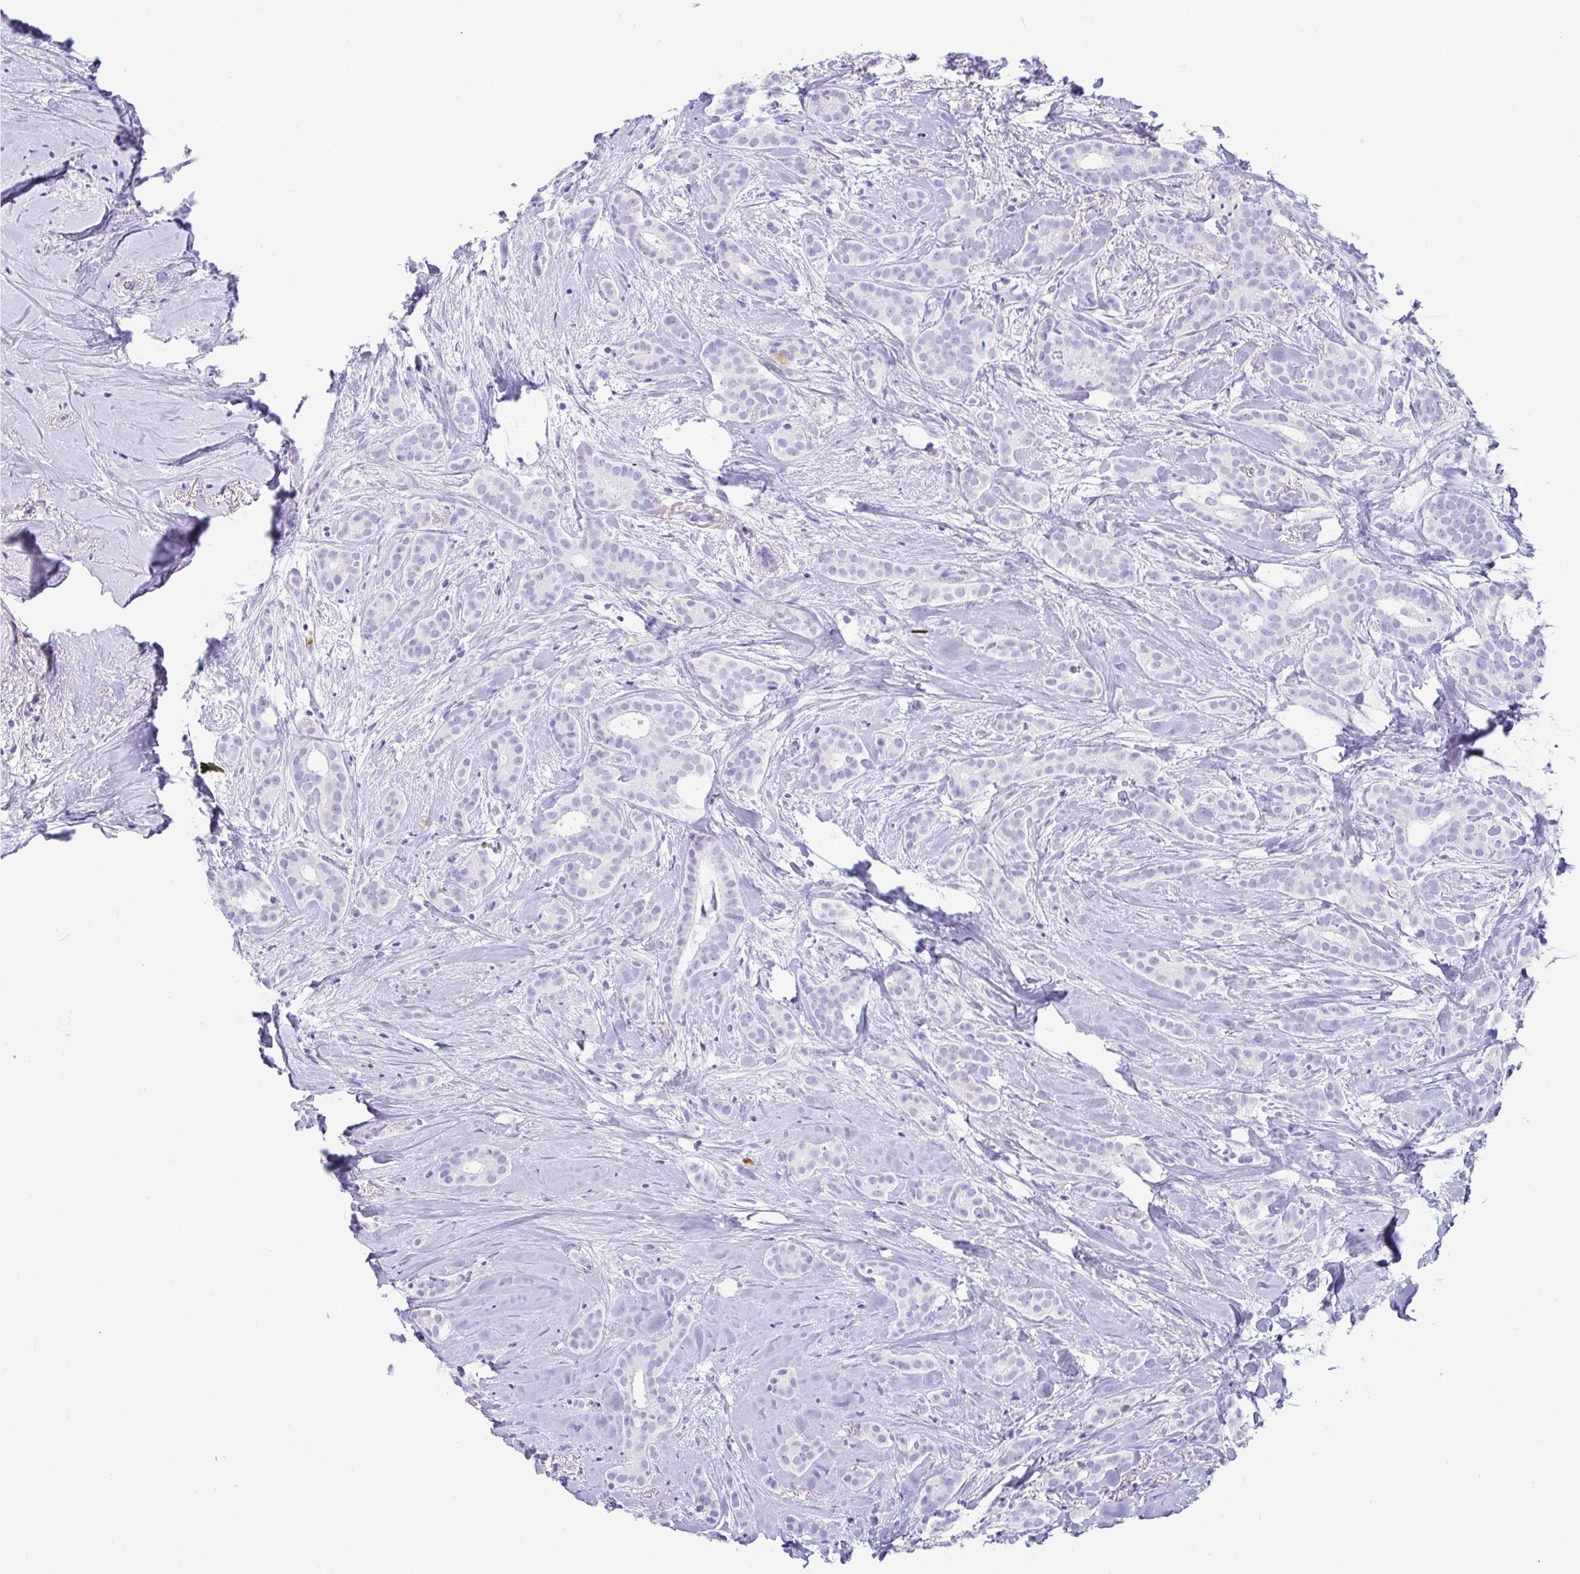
{"staining": {"intensity": "negative", "quantity": "none", "location": "none"}, "tissue": "breast cancer", "cell_type": "Tumor cells", "image_type": "cancer", "snomed": [{"axis": "morphology", "description": "Duct carcinoma"}, {"axis": "topography", "description": "Breast"}], "caption": "A histopathology image of breast cancer (invasive ductal carcinoma) stained for a protein displays no brown staining in tumor cells. Nuclei are stained in blue.", "gene": "NPY", "patient": {"sex": "female", "age": 65}}